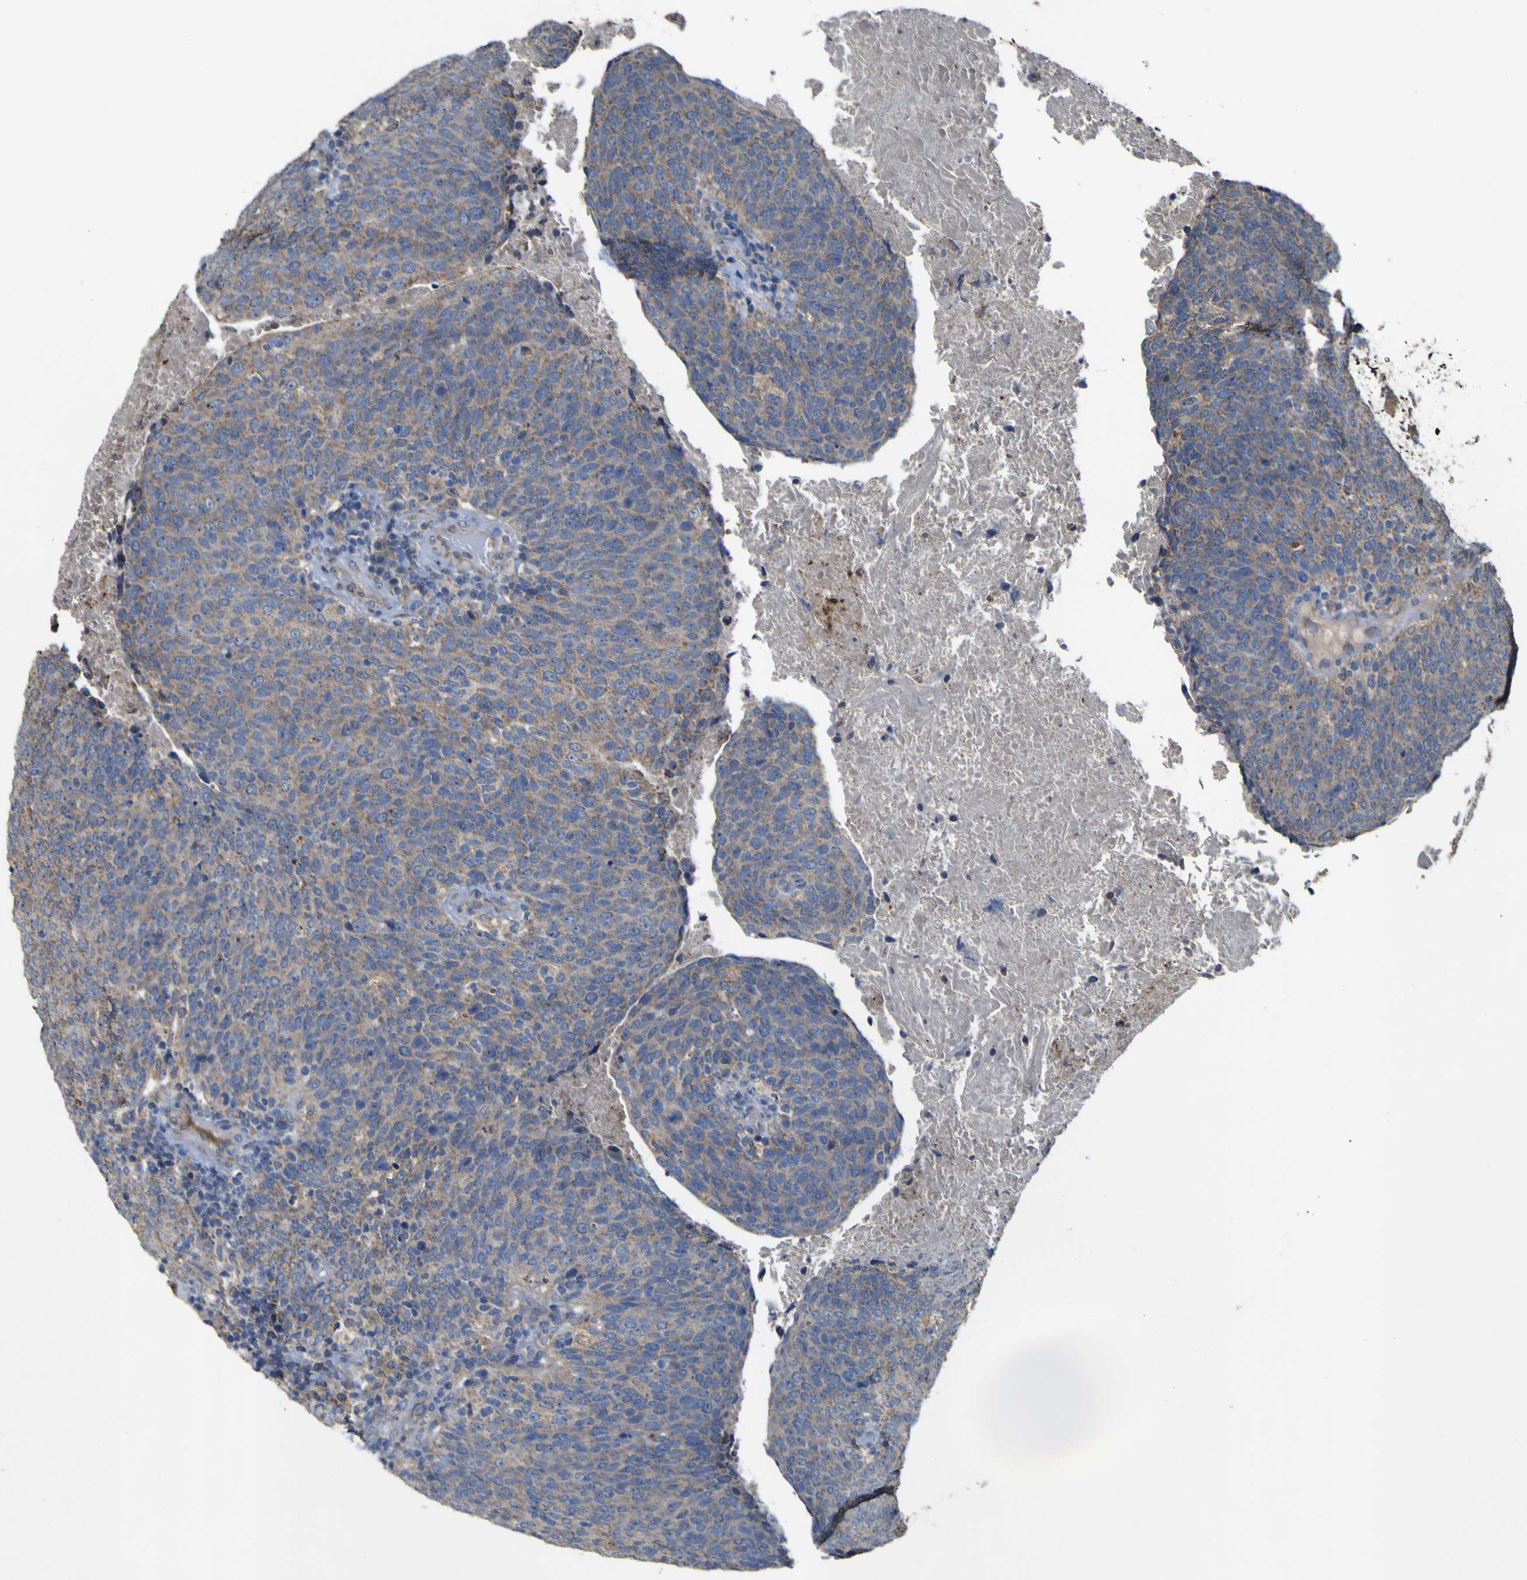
{"staining": {"intensity": "weak", "quantity": ">75%", "location": "cytoplasmic/membranous"}, "tissue": "head and neck cancer", "cell_type": "Tumor cells", "image_type": "cancer", "snomed": [{"axis": "morphology", "description": "Squamous cell carcinoma, NOS"}, {"axis": "morphology", "description": "Squamous cell carcinoma, metastatic, NOS"}, {"axis": "topography", "description": "Lymph node"}, {"axis": "topography", "description": "Head-Neck"}], "caption": "High-power microscopy captured an immunohistochemistry (IHC) photomicrograph of metastatic squamous cell carcinoma (head and neck), revealing weak cytoplasmic/membranous positivity in about >75% of tumor cells.", "gene": "IRAK2", "patient": {"sex": "male", "age": 62}}